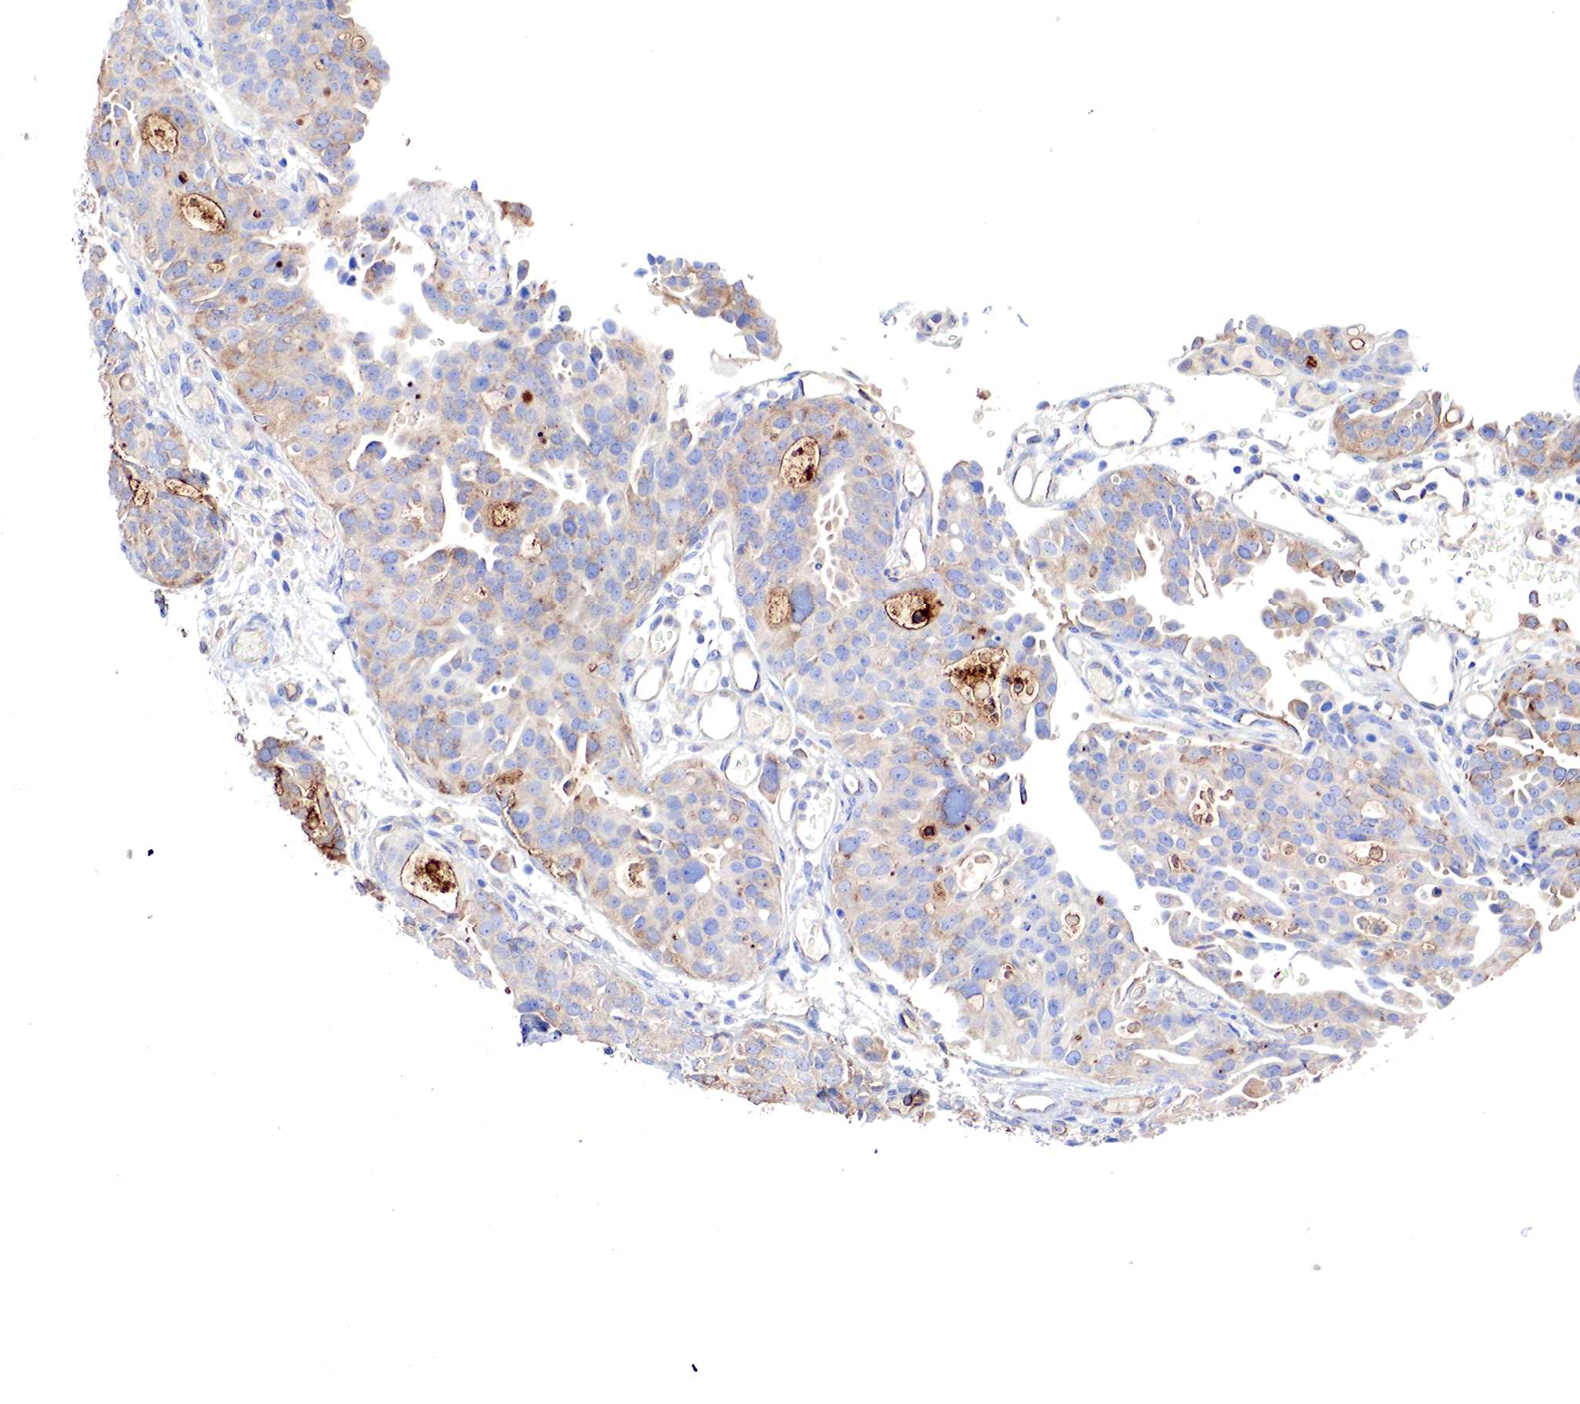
{"staining": {"intensity": "moderate", "quantity": "25%-75%", "location": "cytoplasmic/membranous"}, "tissue": "urothelial cancer", "cell_type": "Tumor cells", "image_type": "cancer", "snomed": [{"axis": "morphology", "description": "Urothelial carcinoma, High grade"}, {"axis": "topography", "description": "Urinary bladder"}], "caption": "Approximately 25%-75% of tumor cells in urothelial carcinoma (high-grade) reveal moderate cytoplasmic/membranous protein expression as visualized by brown immunohistochemical staining.", "gene": "RDX", "patient": {"sex": "male", "age": 78}}